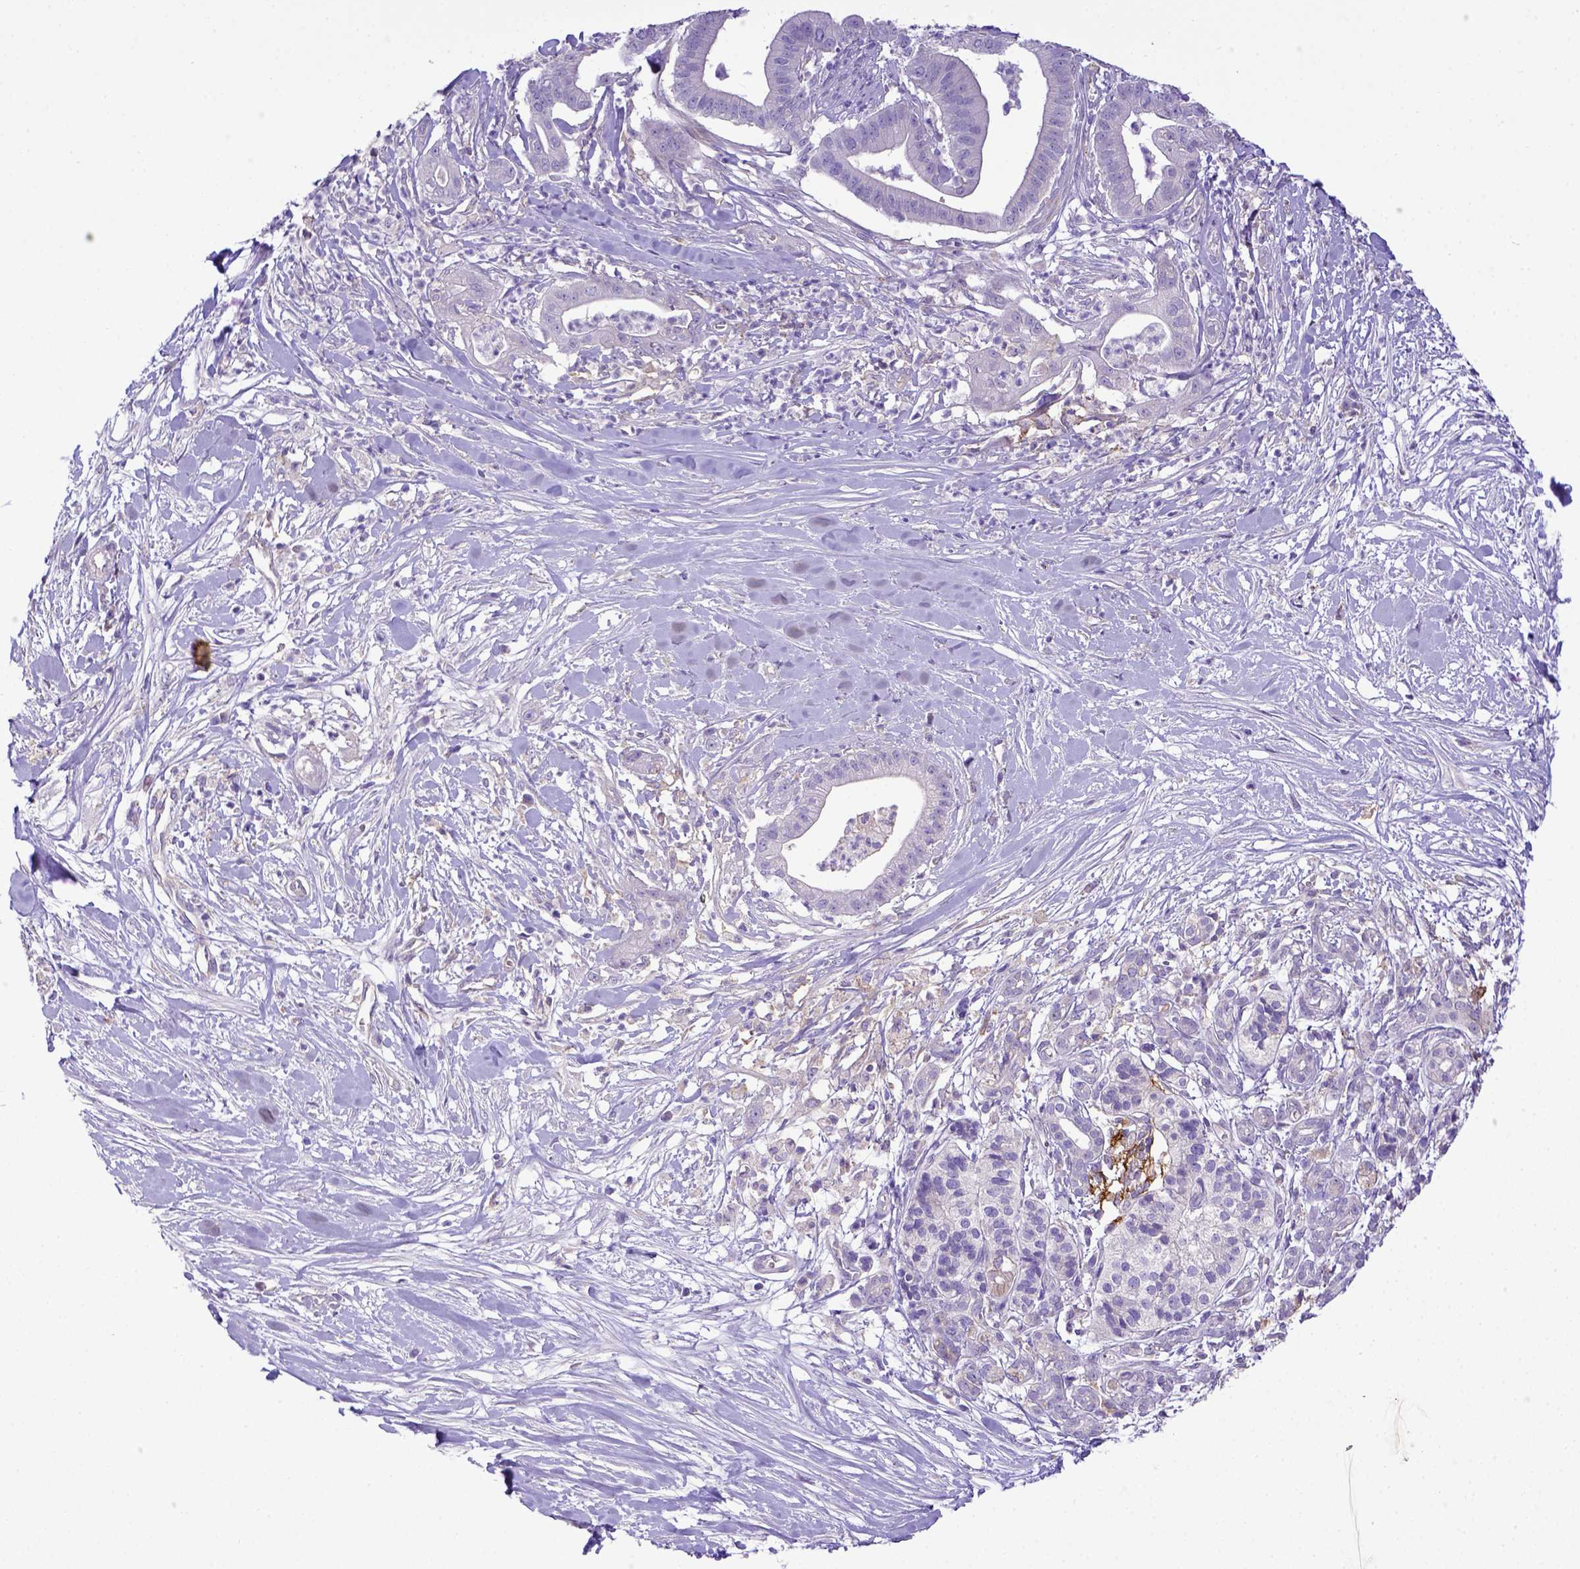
{"staining": {"intensity": "negative", "quantity": "none", "location": "none"}, "tissue": "pancreatic cancer", "cell_type": "Tumor cells", "image_type": "cancer", "snomed": [{"axis": "morphology", "description": "Normal tissue, NOS"}, {"axis": "morphology", "description": "Adenocarcinoma, NOS"}, {"axis": "topography", "description": "Lymph node"}, {"axis": "topography", "description": "Pancreas"}], "caption": "Tumor cells show no significant staining in pancreatic cancer. (DAB immunohistochemistry (IHC) with hematoxylin counter stain).", "gene": "CD40", "patient": {"sex": "female", "age": 58}}